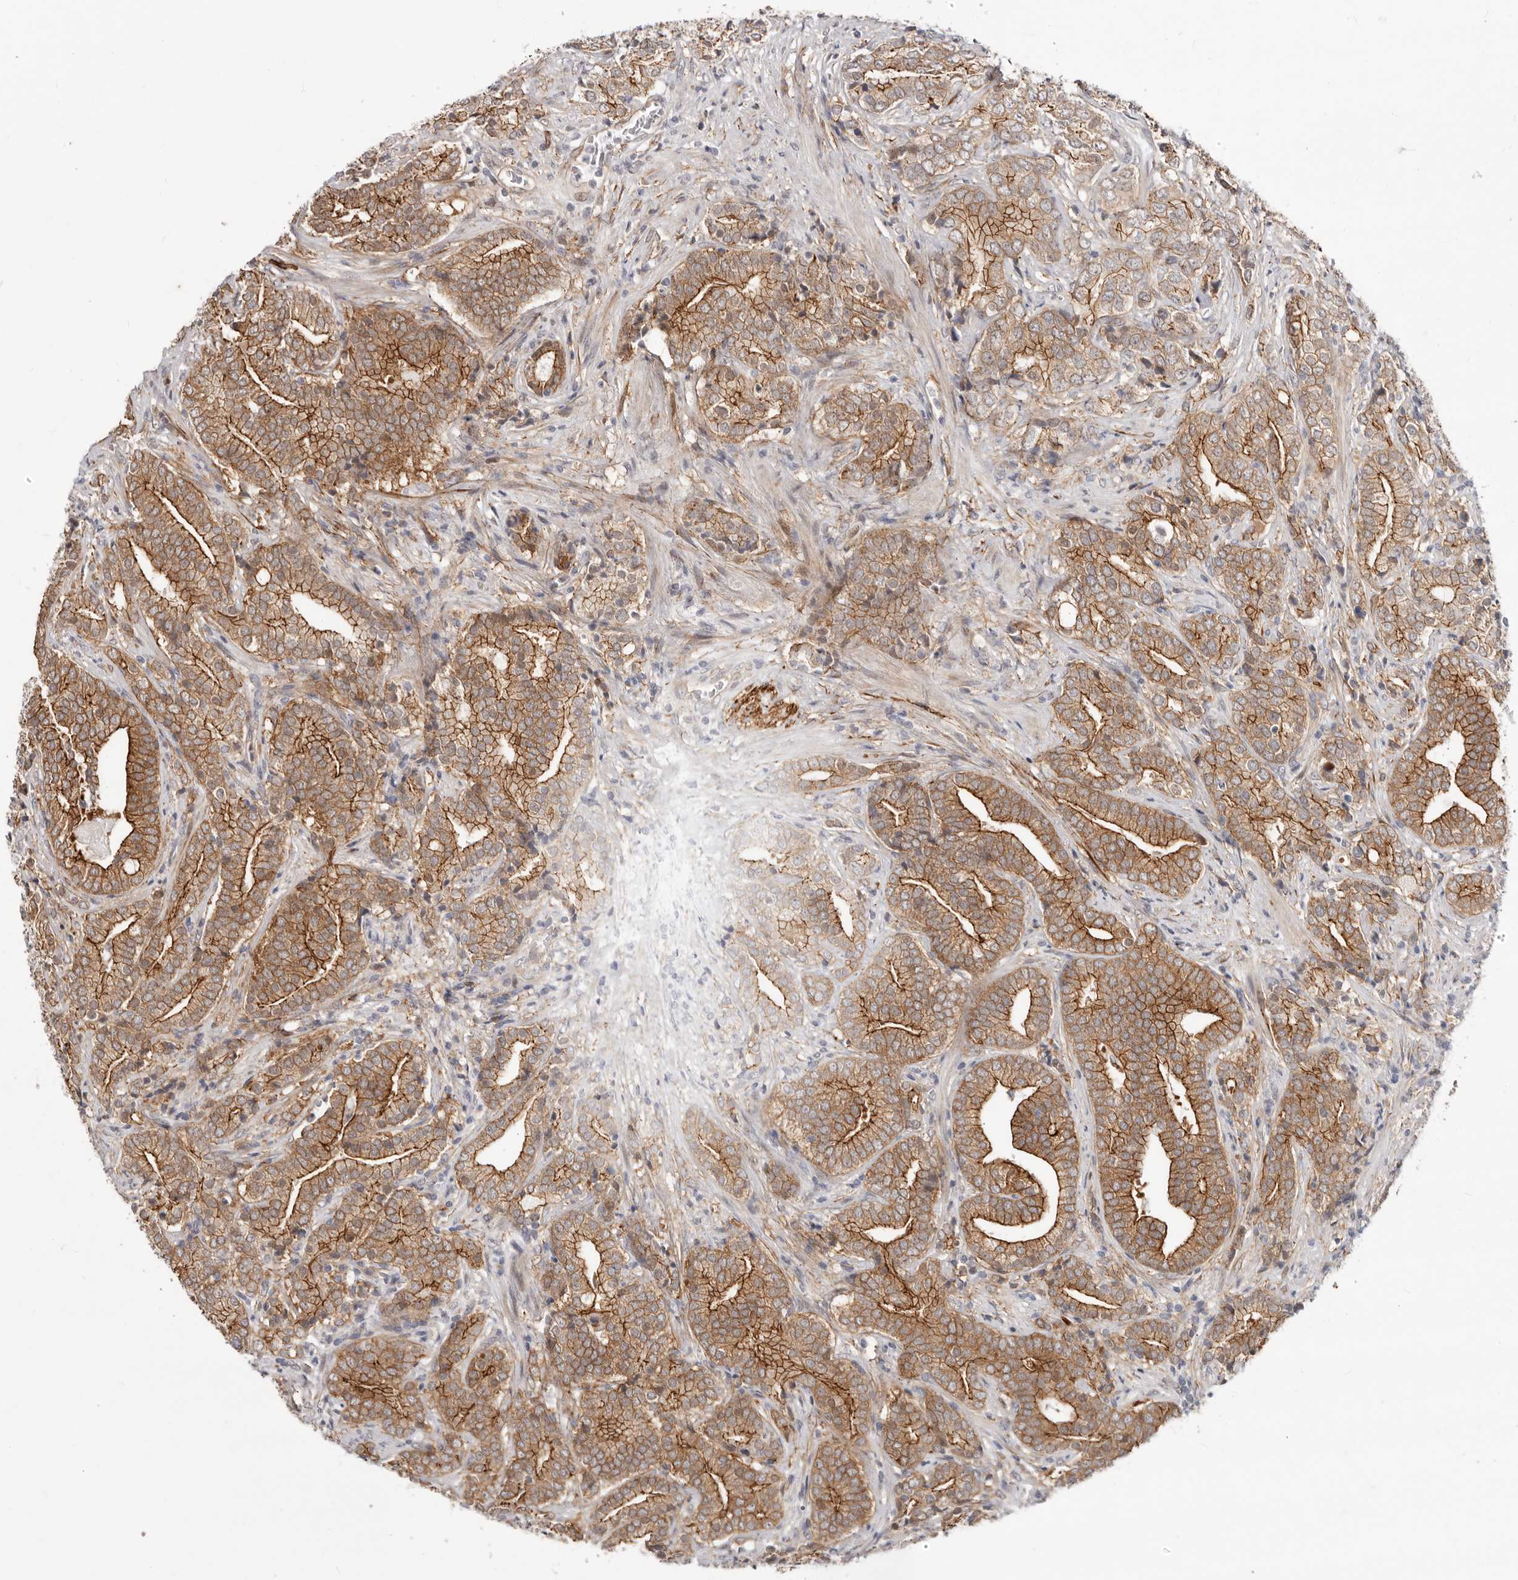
{"staining": {"intensity": "moderate", "quantity": ">75%", "location": "cytoplasmic/membranous"}, "tissue": "prostate cancer", "cell_type": "Tumor cells", "image_type": "cancer", "snomed": [{"axis": "morphology", "description": "Adenocarcinoma, High grade"}, {"axis": "topography", "description": "Prostate"}], "caption": "Immunohistochemistry (IHC) of human prostate cancer (high-grade adenocarcinoma) exhibits medium levels of moderate cytoplasmic/membranous positivity in approximately >75% of tumor cells.", "gene": "SZT2", "patient": {"sex": "male", "age": 57}}